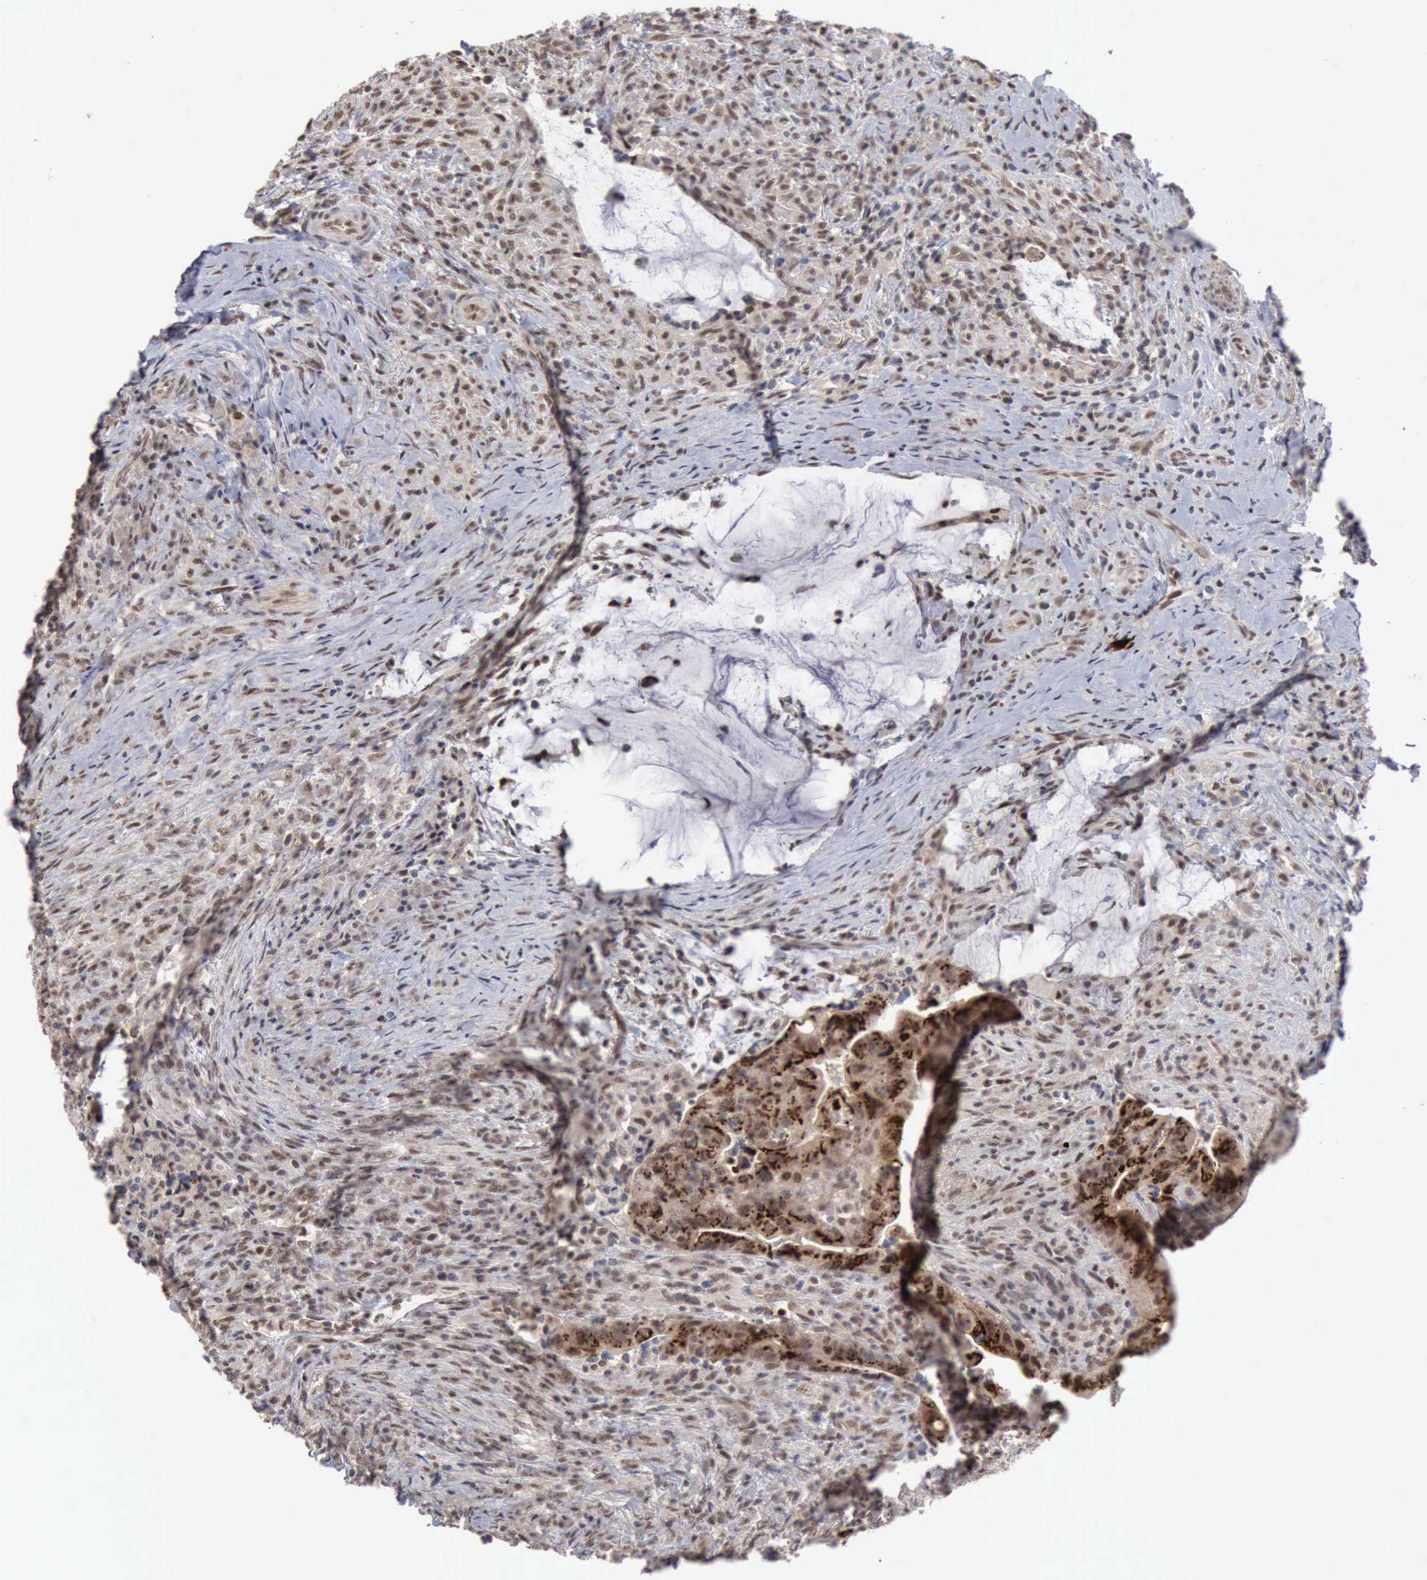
{"staining": {"intensity": "moderate", "quantity": ">75%", "location": "cytoplasmic/membranous"}, "tissue": "colorectal cancer", "cell_type": "Tumor cells", "image_type": "cancer", "snomed": [{"axis": "morphology", "description": "Adenocarcinoma, NOS"}, {"axis": "topography", "description": "Rectum"}], "caption": "IHC (DAB (3,3'-diaminobenzidine)) staining of human colorectal cancer shows moderate cytoplasmic/membranous protein staining in about >75% of tumor cells.", "gene": "CDKN2A", "patient": {"sex": "female", "age": 71}}